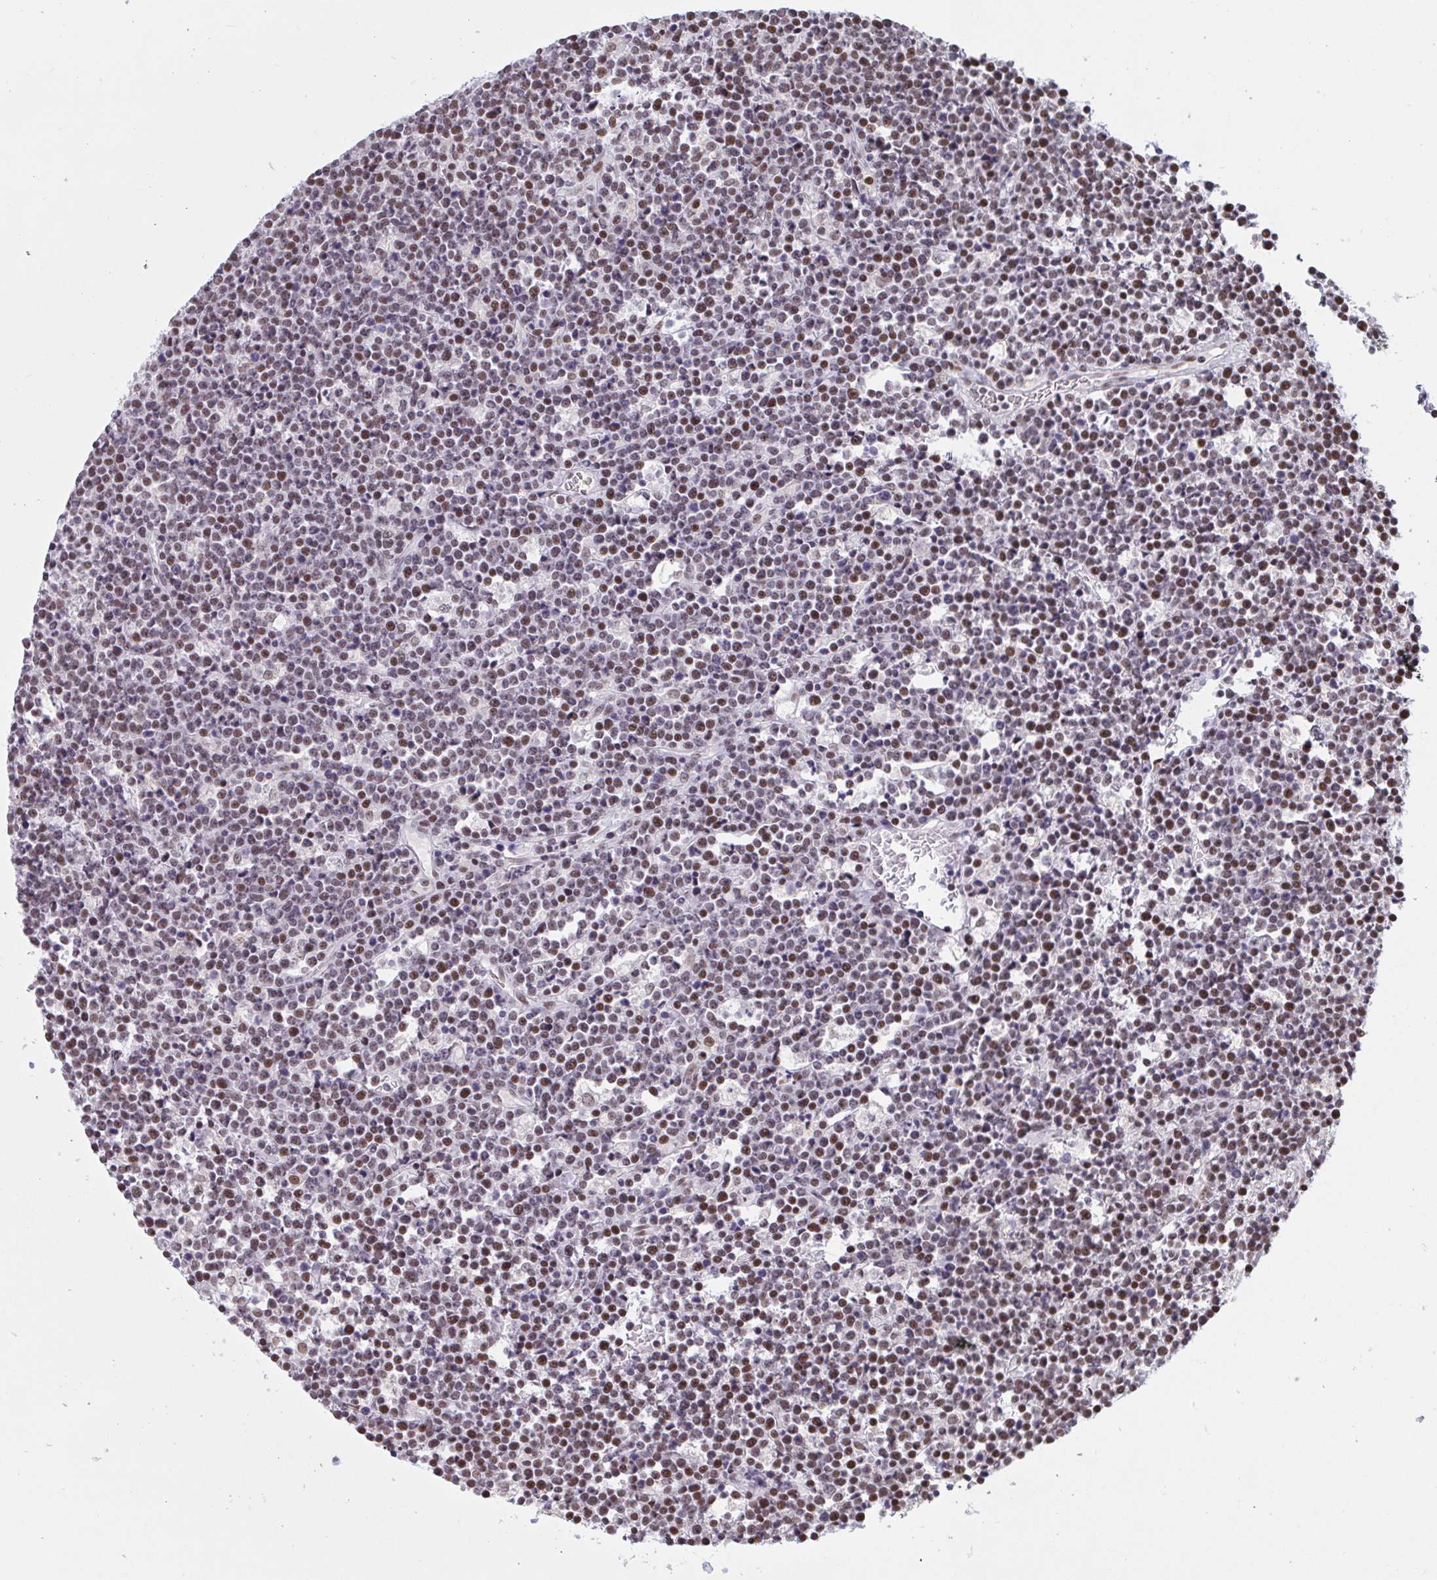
{"staining": {"intensity": "moderate", "quantity": ">75%", "location": "nuclear"}, "tissue": "lymphoma", "cell_type": "Tumor cells", "image_type": "cancer", "snomed": [{"axis": "morphology", "description": "Malignant lymphoma, non-Hodgkin's type, High grade"}, {"axis": "topography", "description": "Ovary"}], "caption": "Immunohistochemistry (IHC) of human high-grade malignant lymphoma, non-Hodgkin's type shows medium levels of moderate nuclear staining in approximately >75% of tumor cells.", "gene": "CBFA2T2", "patient": {"sex": "female", "age": 56}}